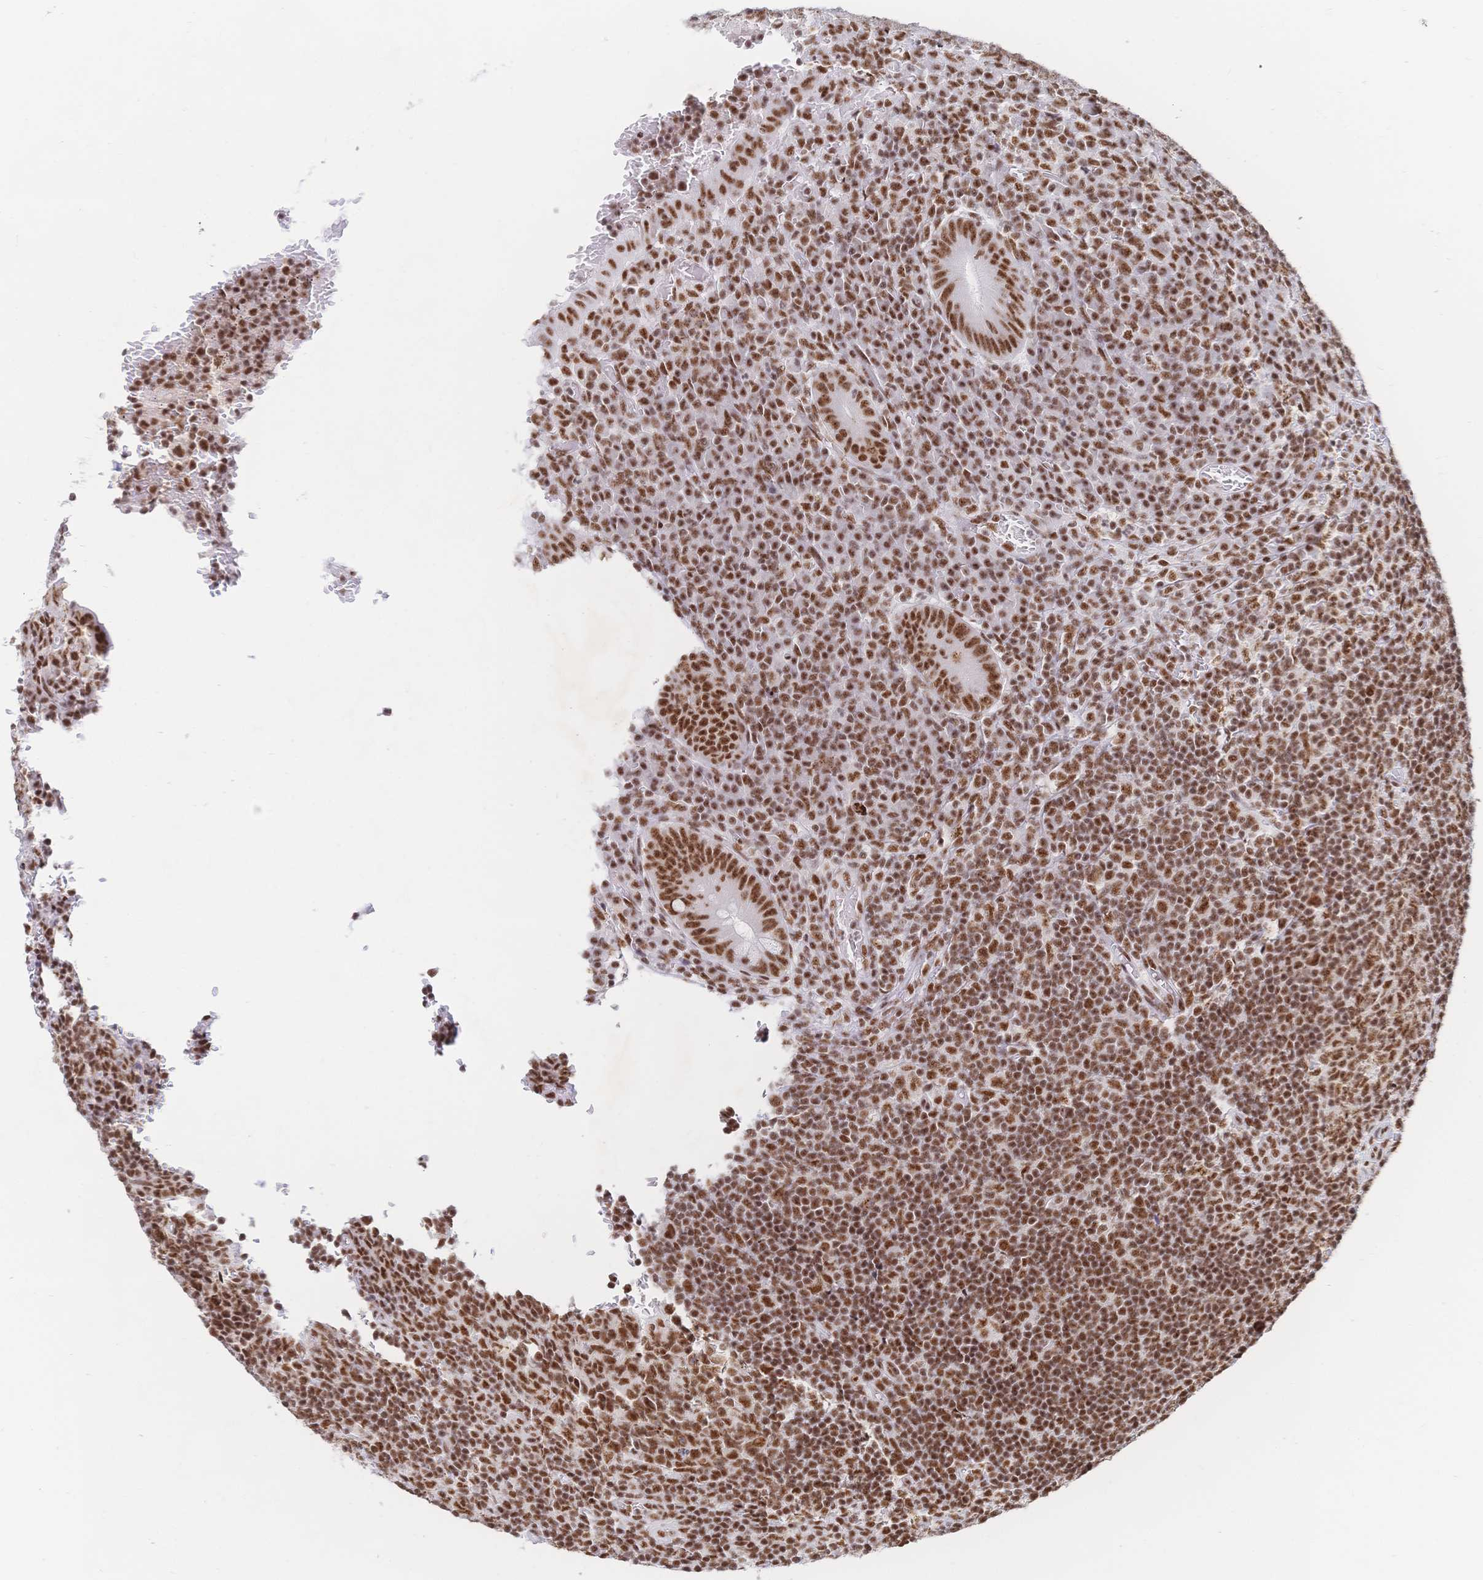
{"staining": {"intensity": "strong", "quantity": ">75%", "location": "nuclear"}, "tissue": "appendix", "cell_type": "Glandular cells", "image_type": "normal", "snomed": [{"axis": "morphology", "description": "Normal tissue, NOS"}, {"axis": "topography", "description": "Appendix"}], "caption": "A brown stain labels strong nuclear expression of a protein in glandular cells of normal appendix.", "gene": "SRSF1", "patient": {"sex": "male", "age": 18}}